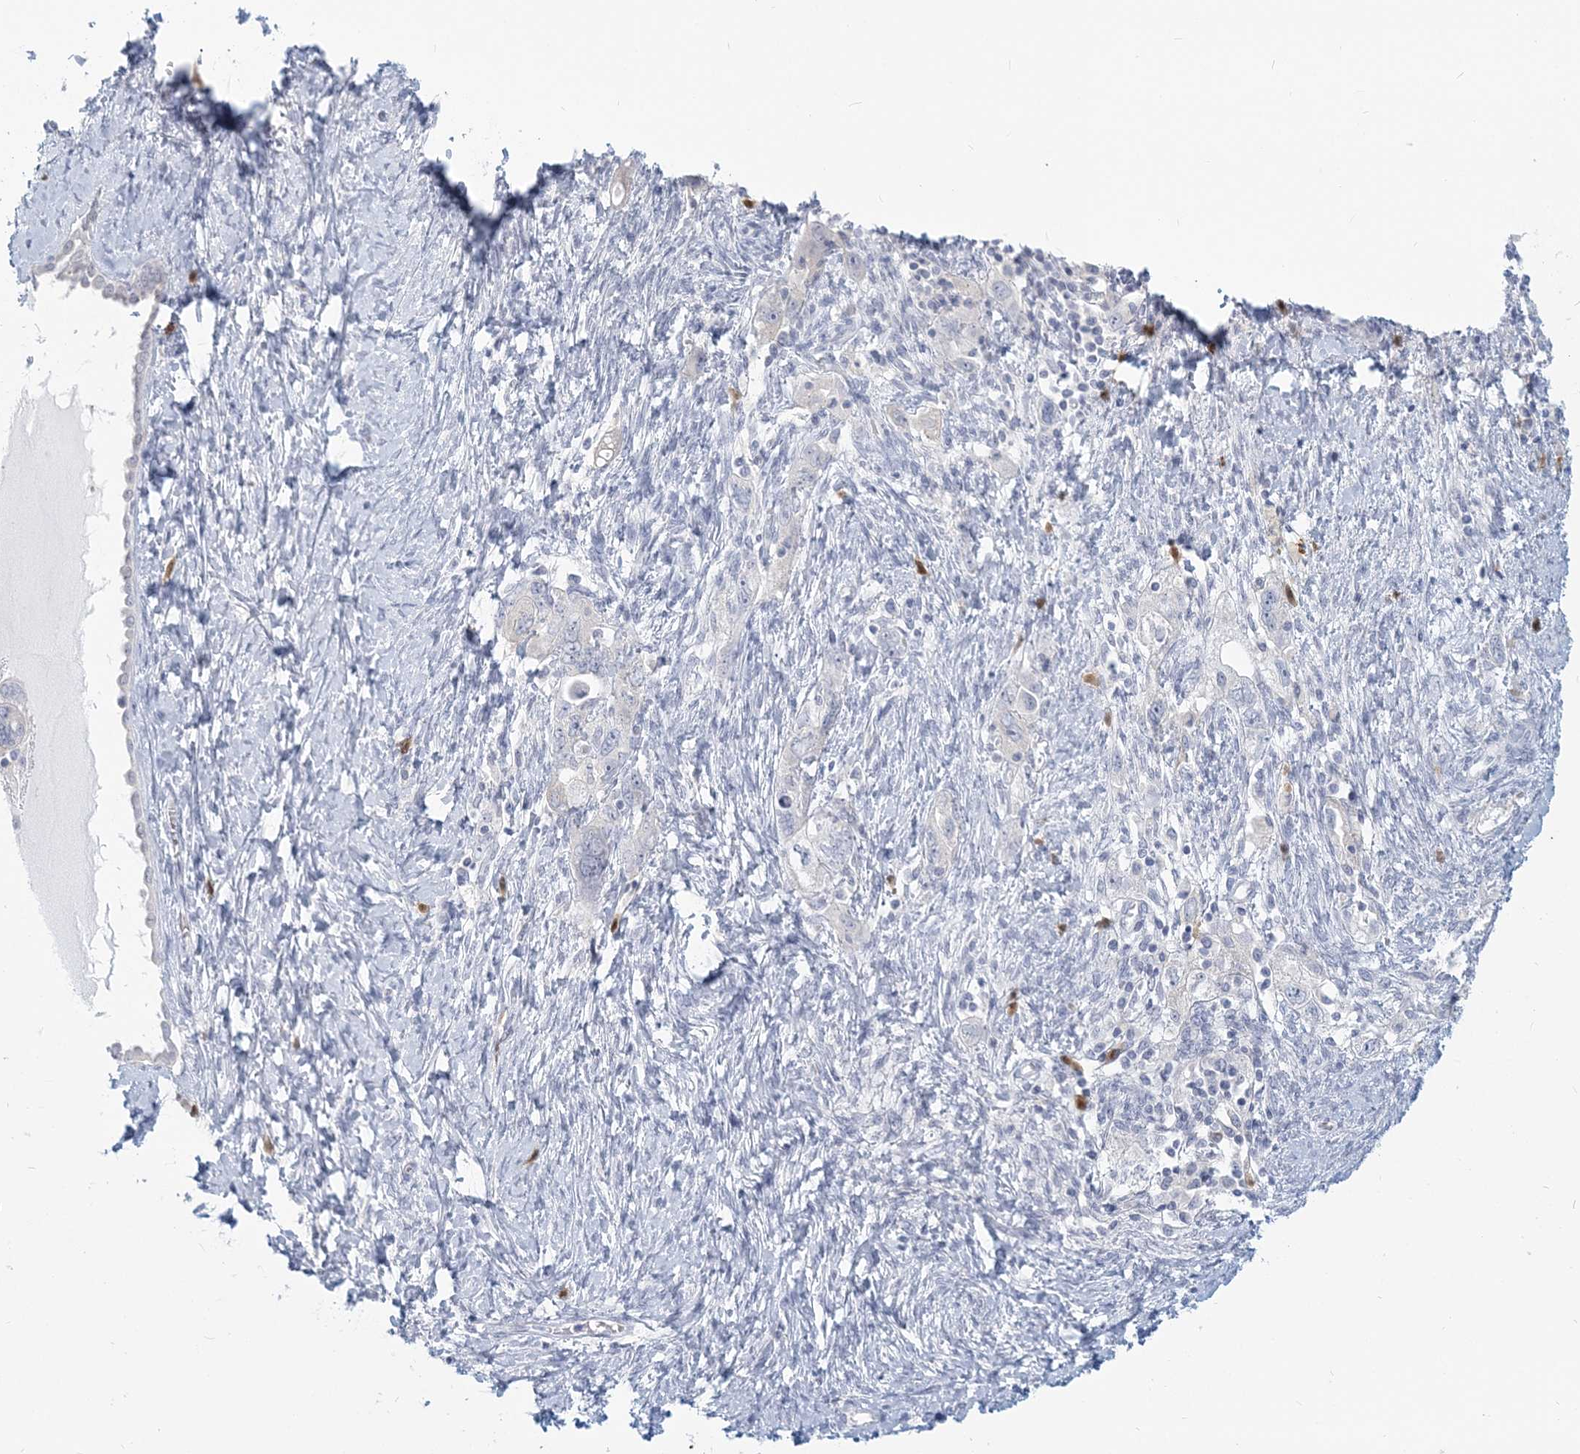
{"staining": {"intensity": "negative", "quantity": "none", "location": "none"}, "tissue": "ovarian cancer", "cell_type": "Tumor cells", "image_type": "cancer", "snomed": [{"axis": "morphology", "description": "Carcinoma, NOS"}, {"axis": "morphology", "description": "Cystadenocarcinoma, serous, NOS"}, {"axis": "topography", "description": "Ovary"}], "caption": "This is a image of immunohistochemistry staining of carcinoma (ovarian), which shows no positivity in tumor cells.", "gene": "GMPPA", "patient": {"sex": "female", "age": 69}}